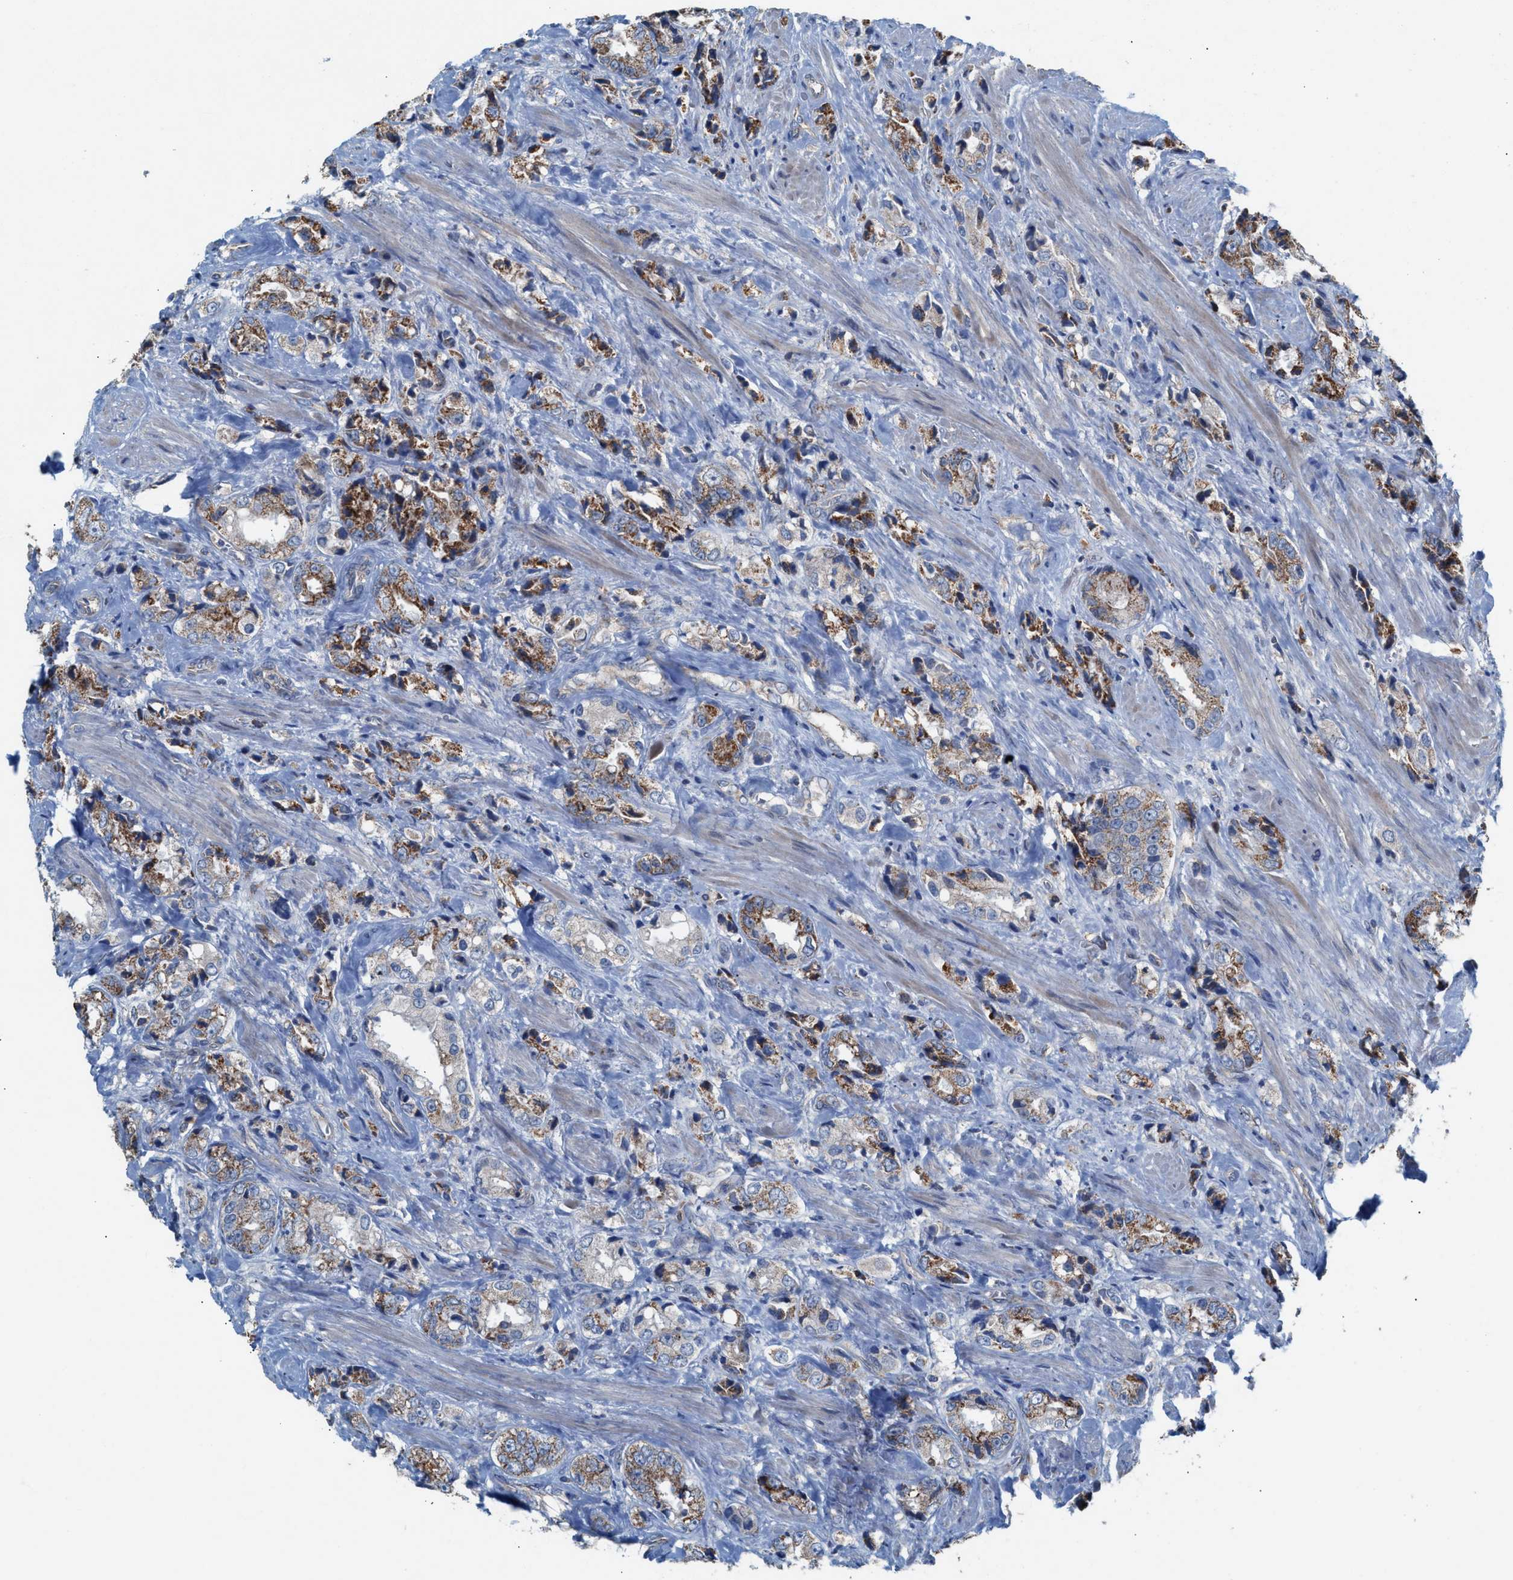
{"staining": {"intensity": "moderate", "quantity": "25%-75%", "location": "cytoplasmic/membranous"}, "tissue": "prostate cancer", "cell_type": "Tumor cells", "image_type": "cancer", "snomed": [{"axis": "morphology", "description": "Adenocarcinoma, High grade"}, {"axis": "topography", "description": "Prostate"}], "caption": "Human adenocarcinoma (high-grade) (prostate) stained with a brown dye demonstrates moderate cytoplasmic/membranous positive expression in about 25%-75% of tumor cells.", "gene": "MRM1", "patient": {"sex": "male", "age": 61}}